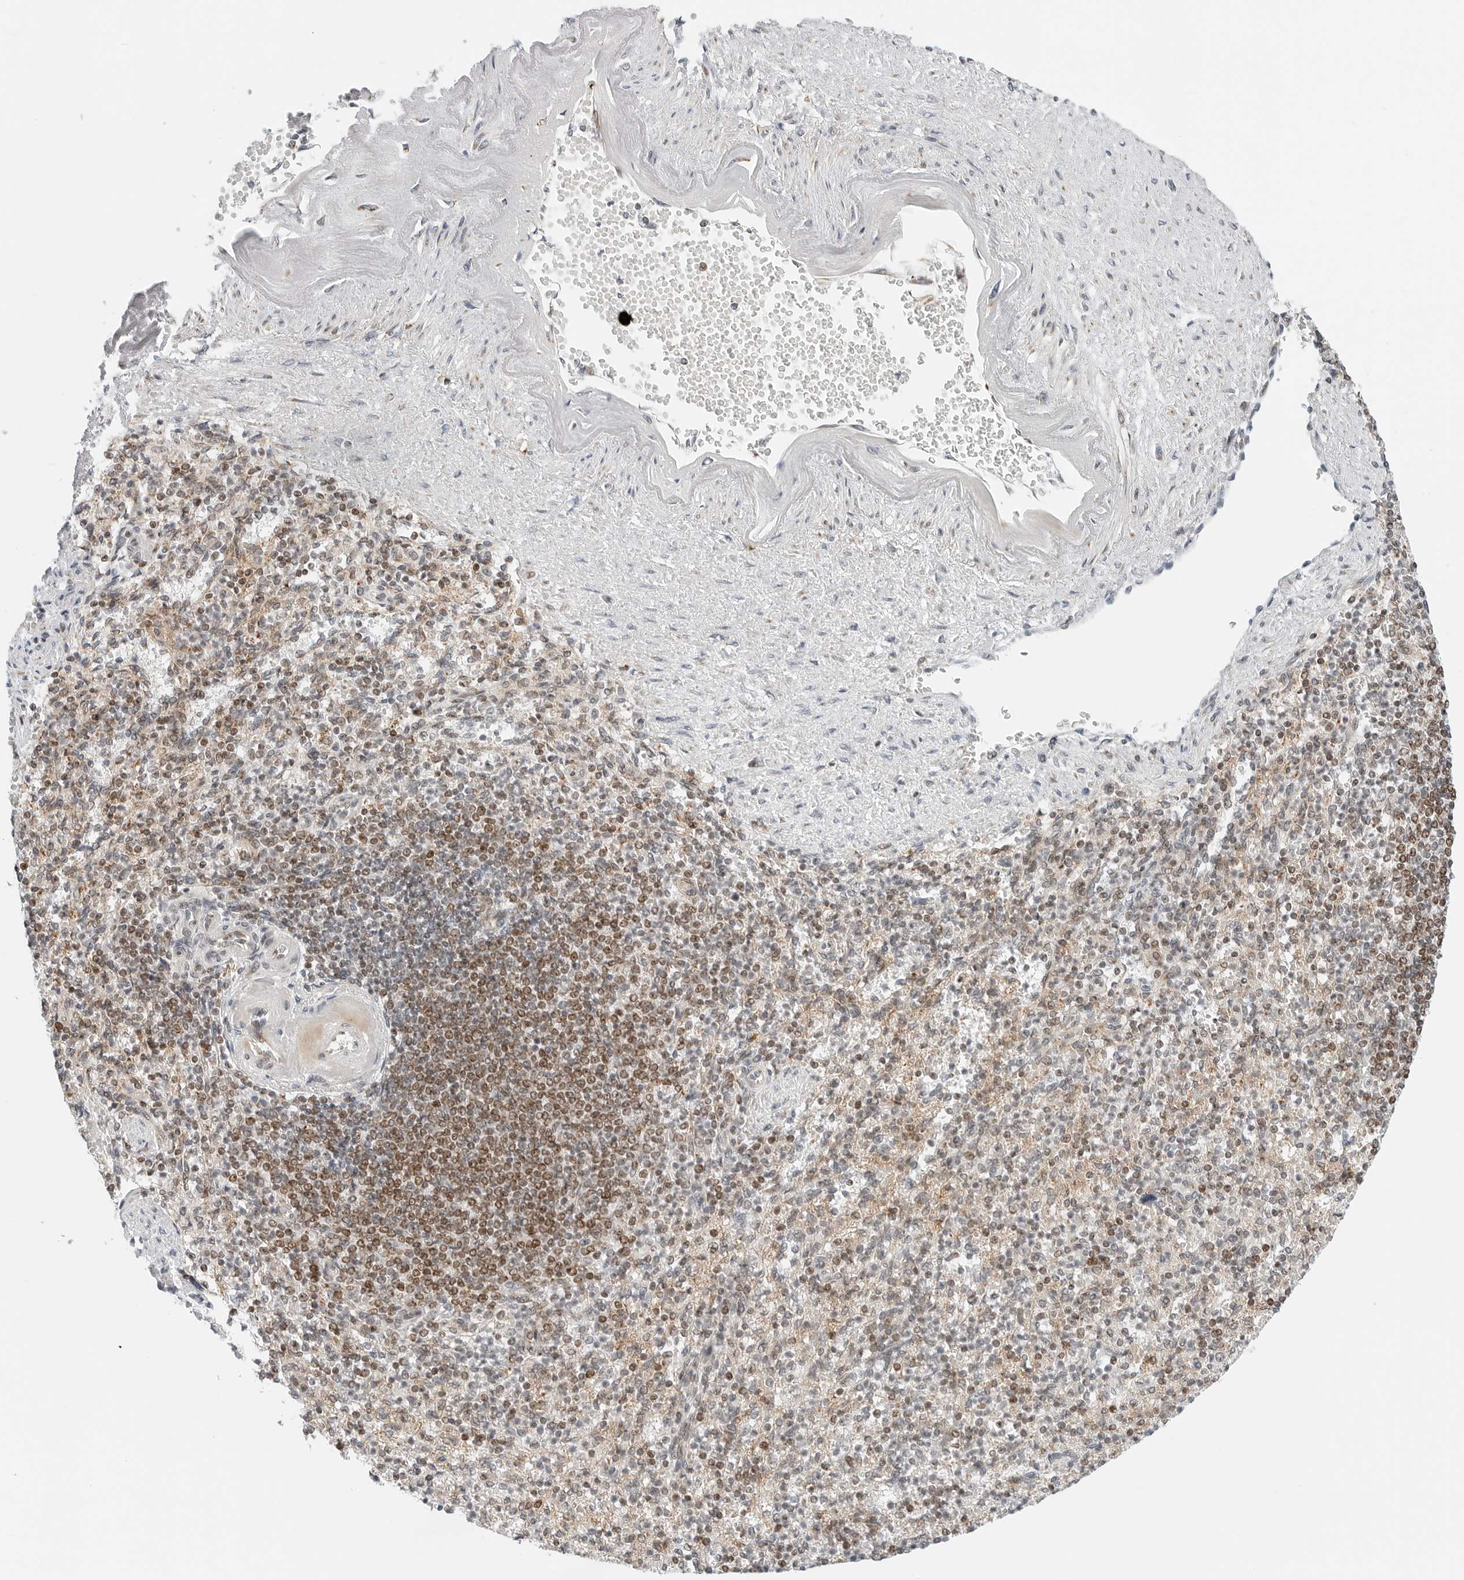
{"staining": {"intensity": "moderate", "quantity": "<25%", "location": "cytoplasmic/membranous,nuclear"}, "tissue": "spleen", "cell_type": "Cells in red pulp", "image_type": "normal", "snomed": [{"axis": "morphology", "description": "Normal tissue, NOS"}, {"axis": "topography", "description": "Spleen"}], "caption": "Immunohistochemistry of unremarkable human spleen shows low levels of moderate cytoplasmic/membranous,nuclear staining in about <25% of cells in red pulp.", "gene": "RIMKLA", "patient": {"sex": "female", "age": 74}}